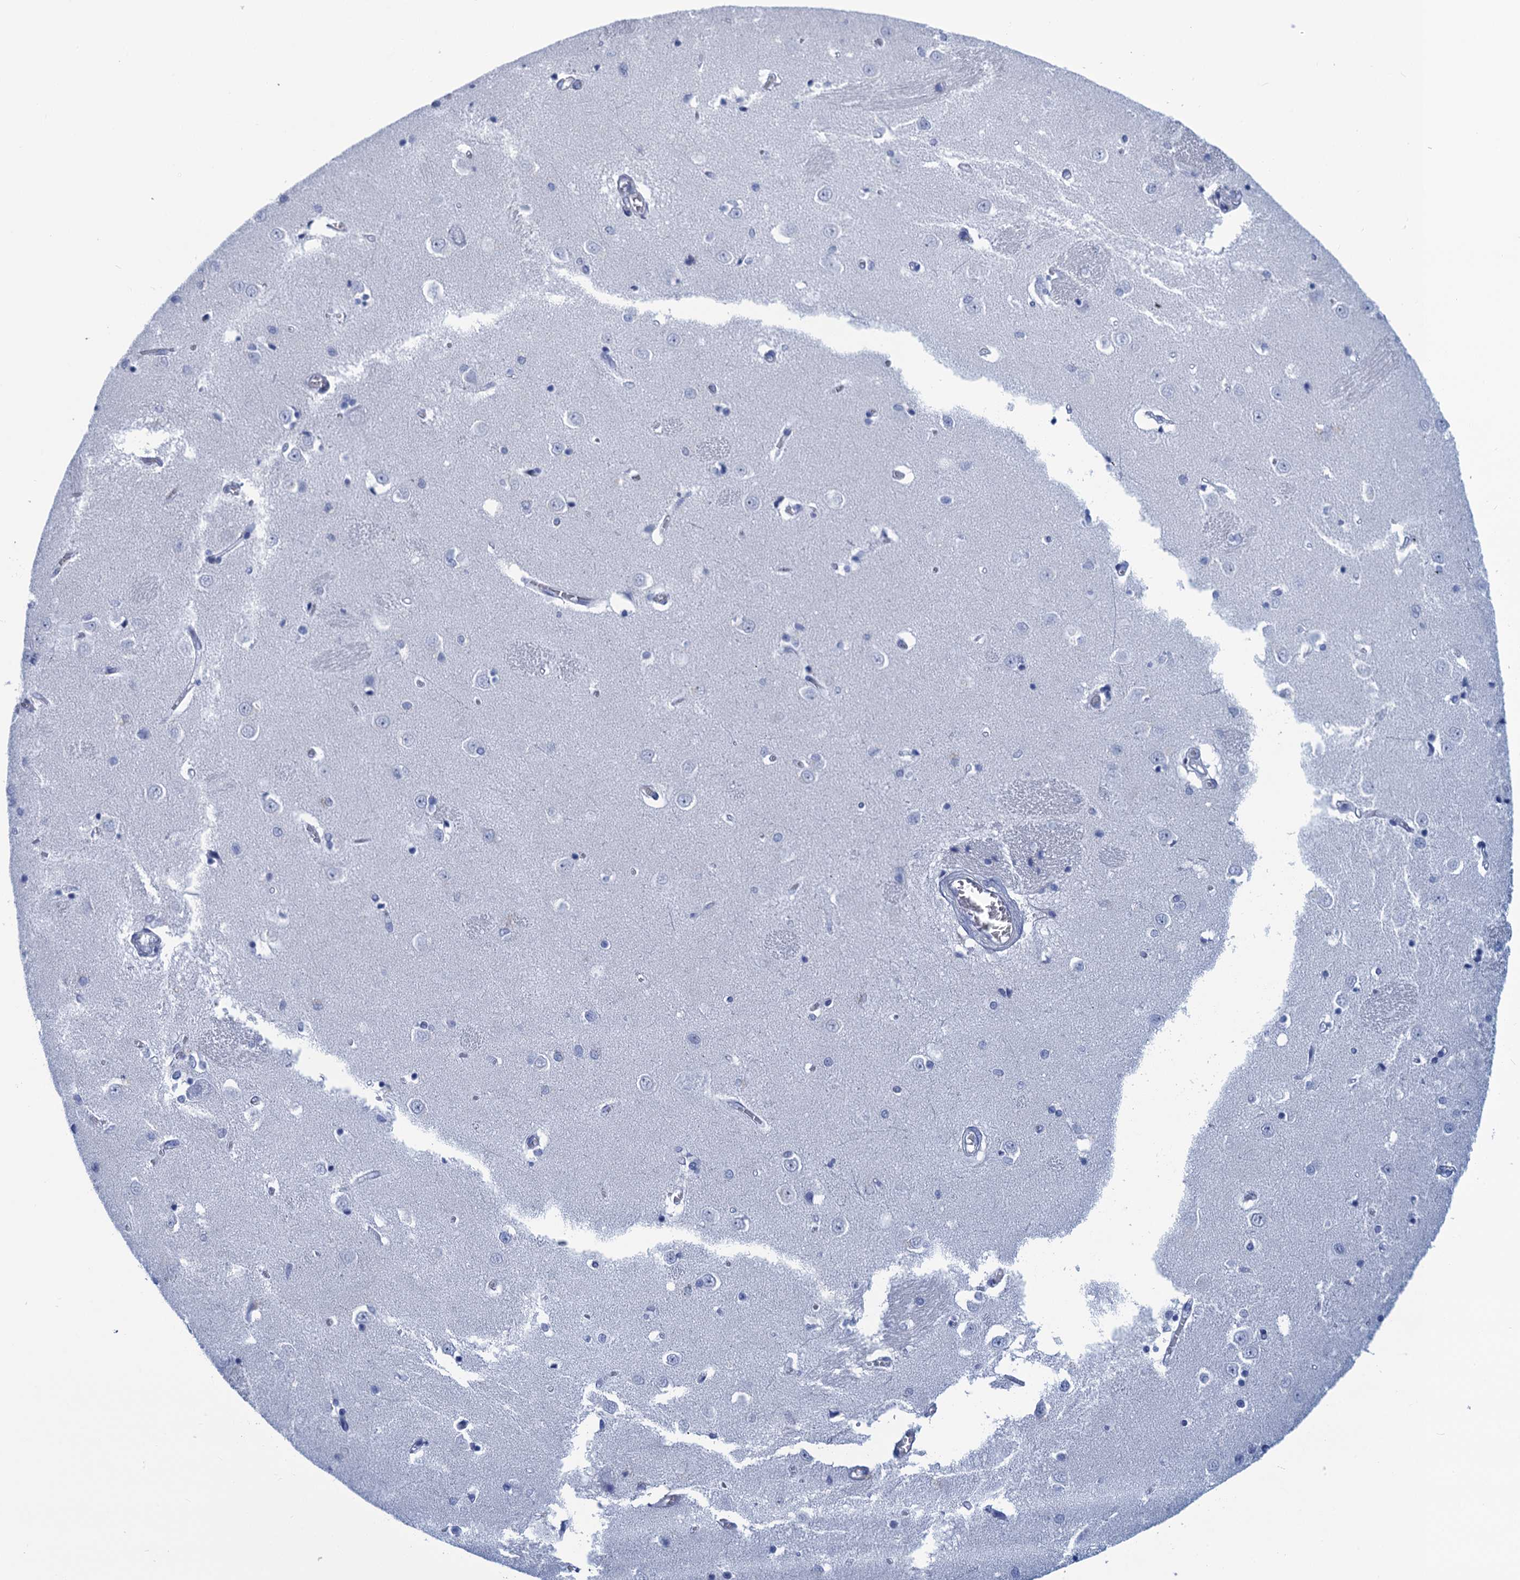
{"staining": {"intensity": "negative", "quantity": "none", "location": "none"}, "tissue": "caudate", "cell_type": "Glial cells", "image_type": "normal", "snomed": [{"axis": "morphology", "description": "Normal tissue, NOS"}, {"axis": "topography", "description": "Lateral ventricle wall"}], "caption": "The photomicrograph demonstrates no significant expression in glial cells of caudate. Nuclei are stained in blue.", "gene": "CALML5", "patient": {"sex": "male", "age": 37}}